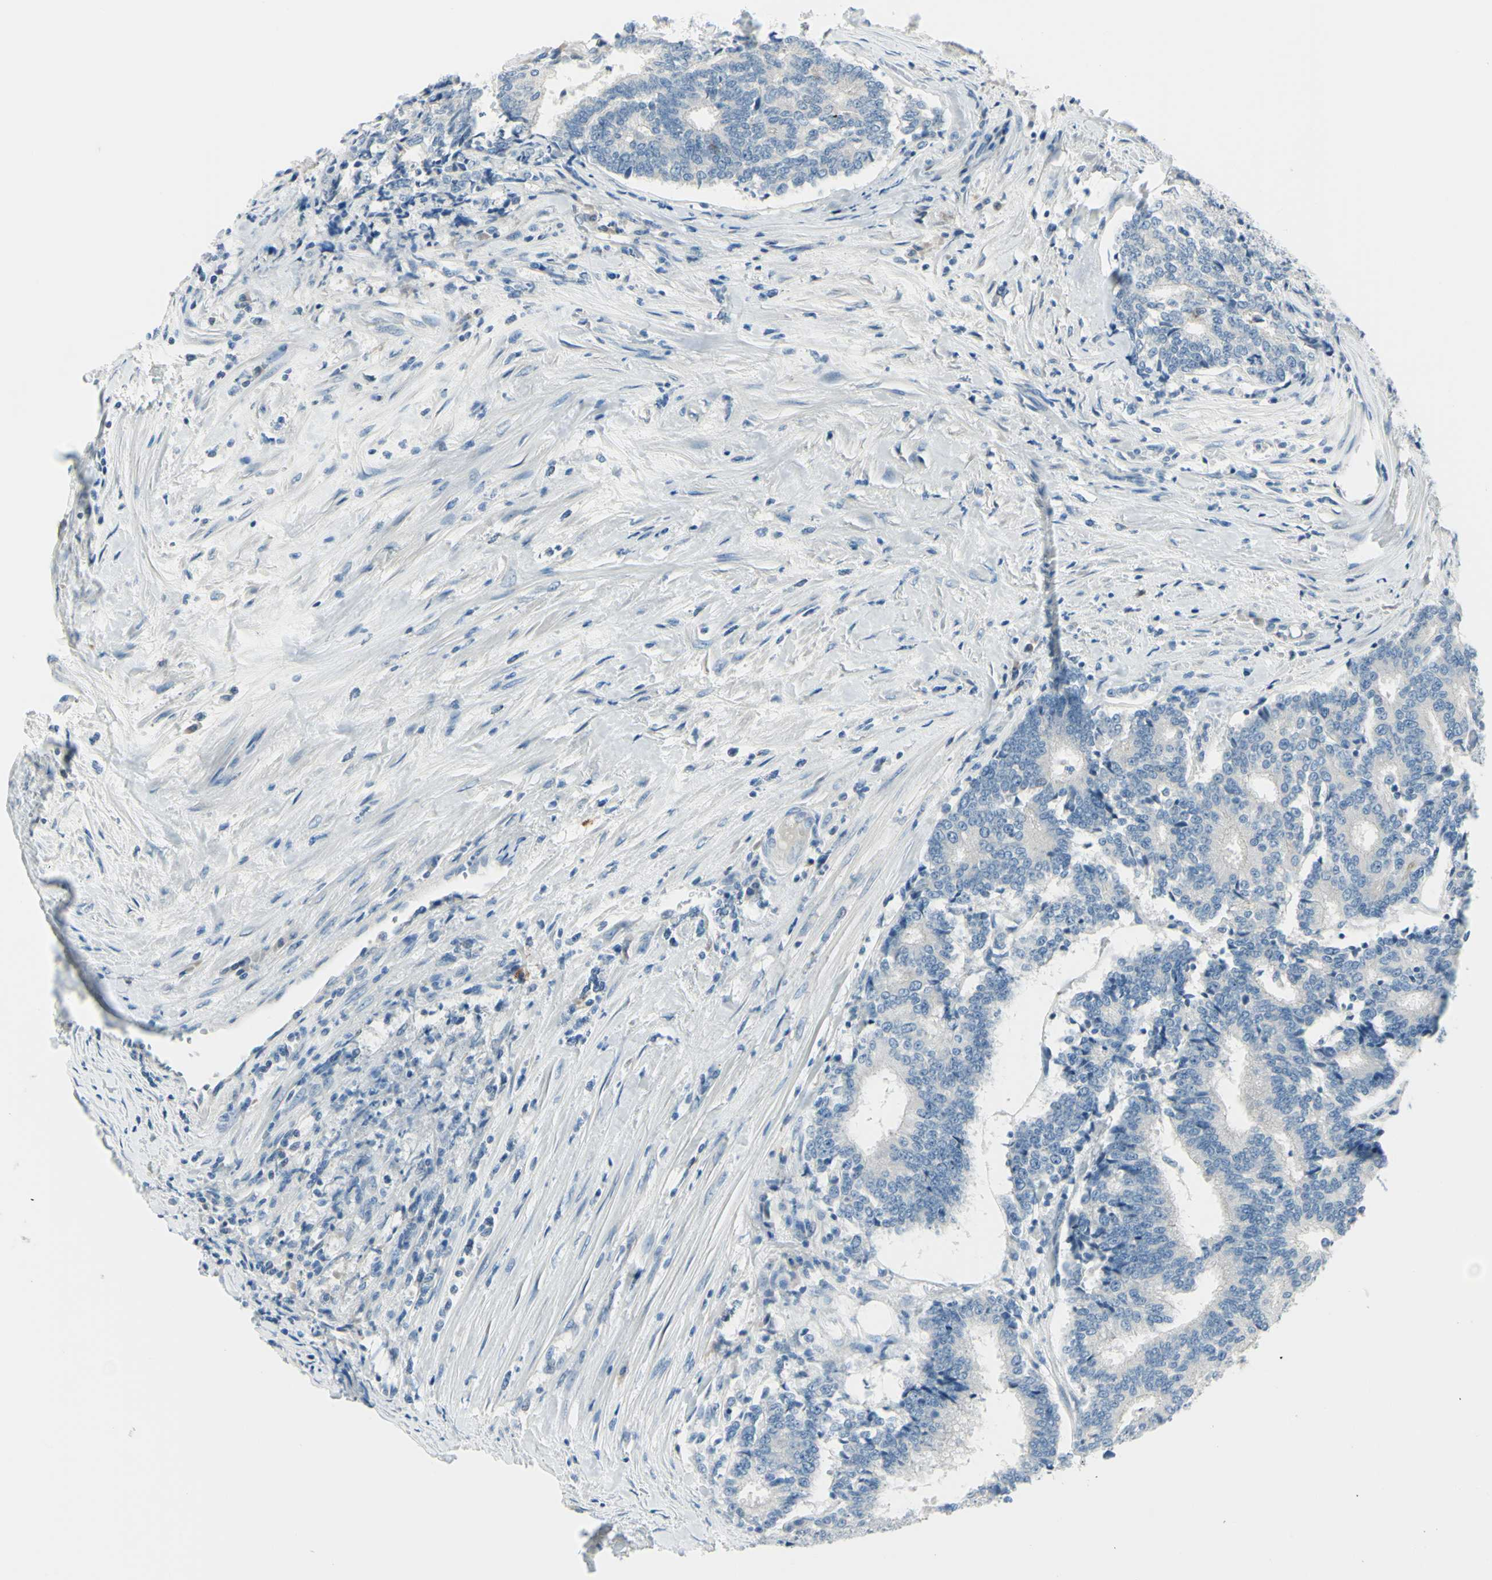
{"staining": {"intensity": "negative", "quantity": "none", "location": "none"}, "tissue": "prostate cancer", "cell_type": "Tumor cells", "image_type": "cancer", "snomed": [{"axis": "morphology", "description": "Normal tissue, NOS"}, {"axis": "morphology", "description": "Adenocarcinoma, High grade"}, {"axis": "topography", "description": "Prostate"}, {"axis": "topography", "description": "Seminal veicle"}], "caption": "Immunohistochemical staining of prostate cancer reveals no significant expression in tumor cells.", "gene": "DLG4", "patient": {"sex": "male", "age": 55}}